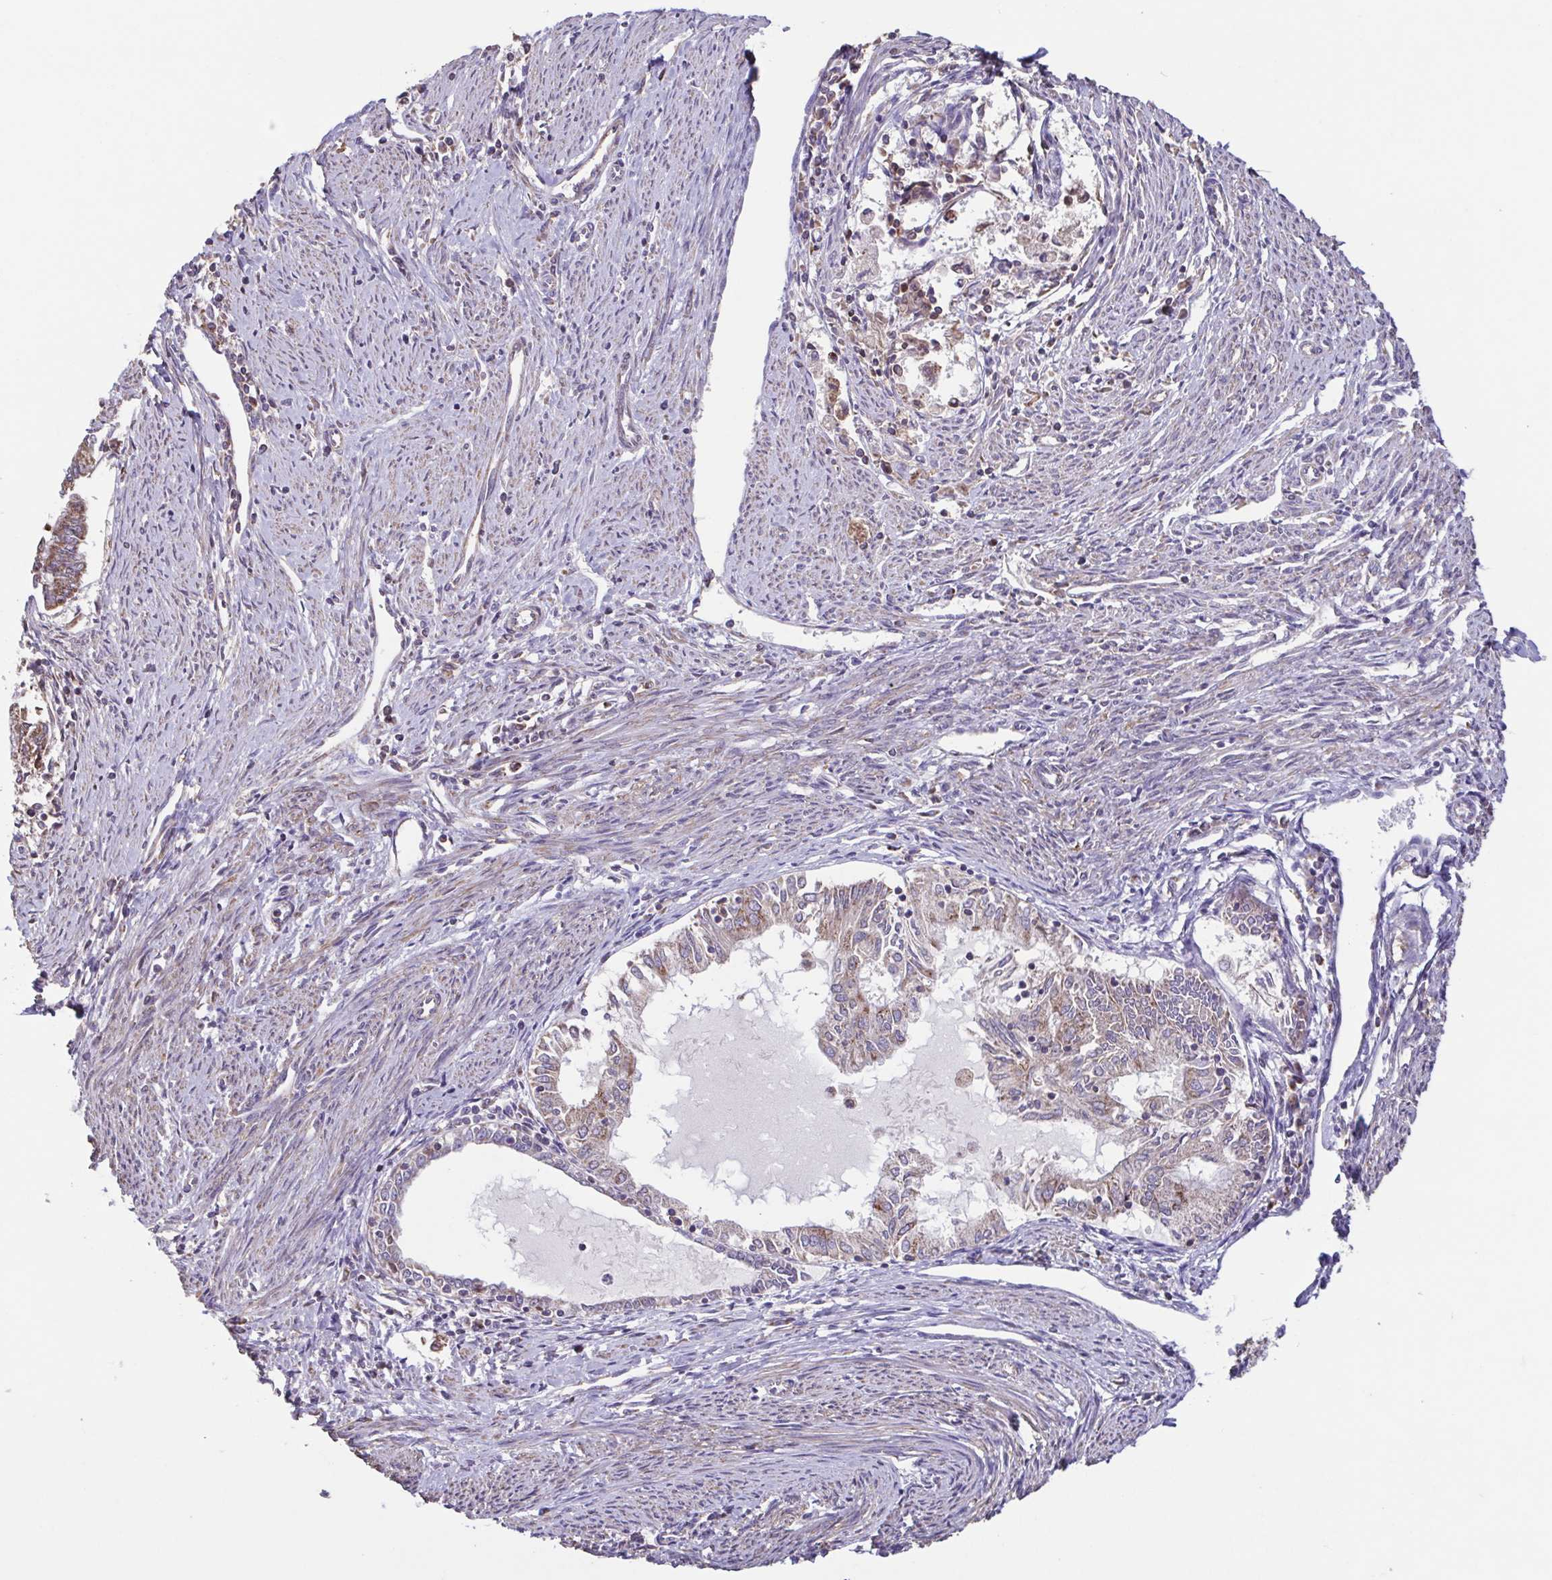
{"staining": {"intensity": "weak", "quantity": "<25%", "location": "cytoplasmic/membranous"}, "tissue": "endometrial cancer", "cell_type": "Tumor cells", "image_type": "cancer", "snomed": [{"axis": "morphology", "description": "Adenocarcinoma, NOS"}, {"axis": "topography", "description": "Endometrium"}], "caption": "DAB immunohistochemical staining of adenocarcinoma (endometrial) displays no significant positivity in tumor cells. (Immunohistochemistry (ihc), brightfield microscopy, high magnification).", "gene": "DIP2B", "patient": {"sex": "female", "age": 79}}